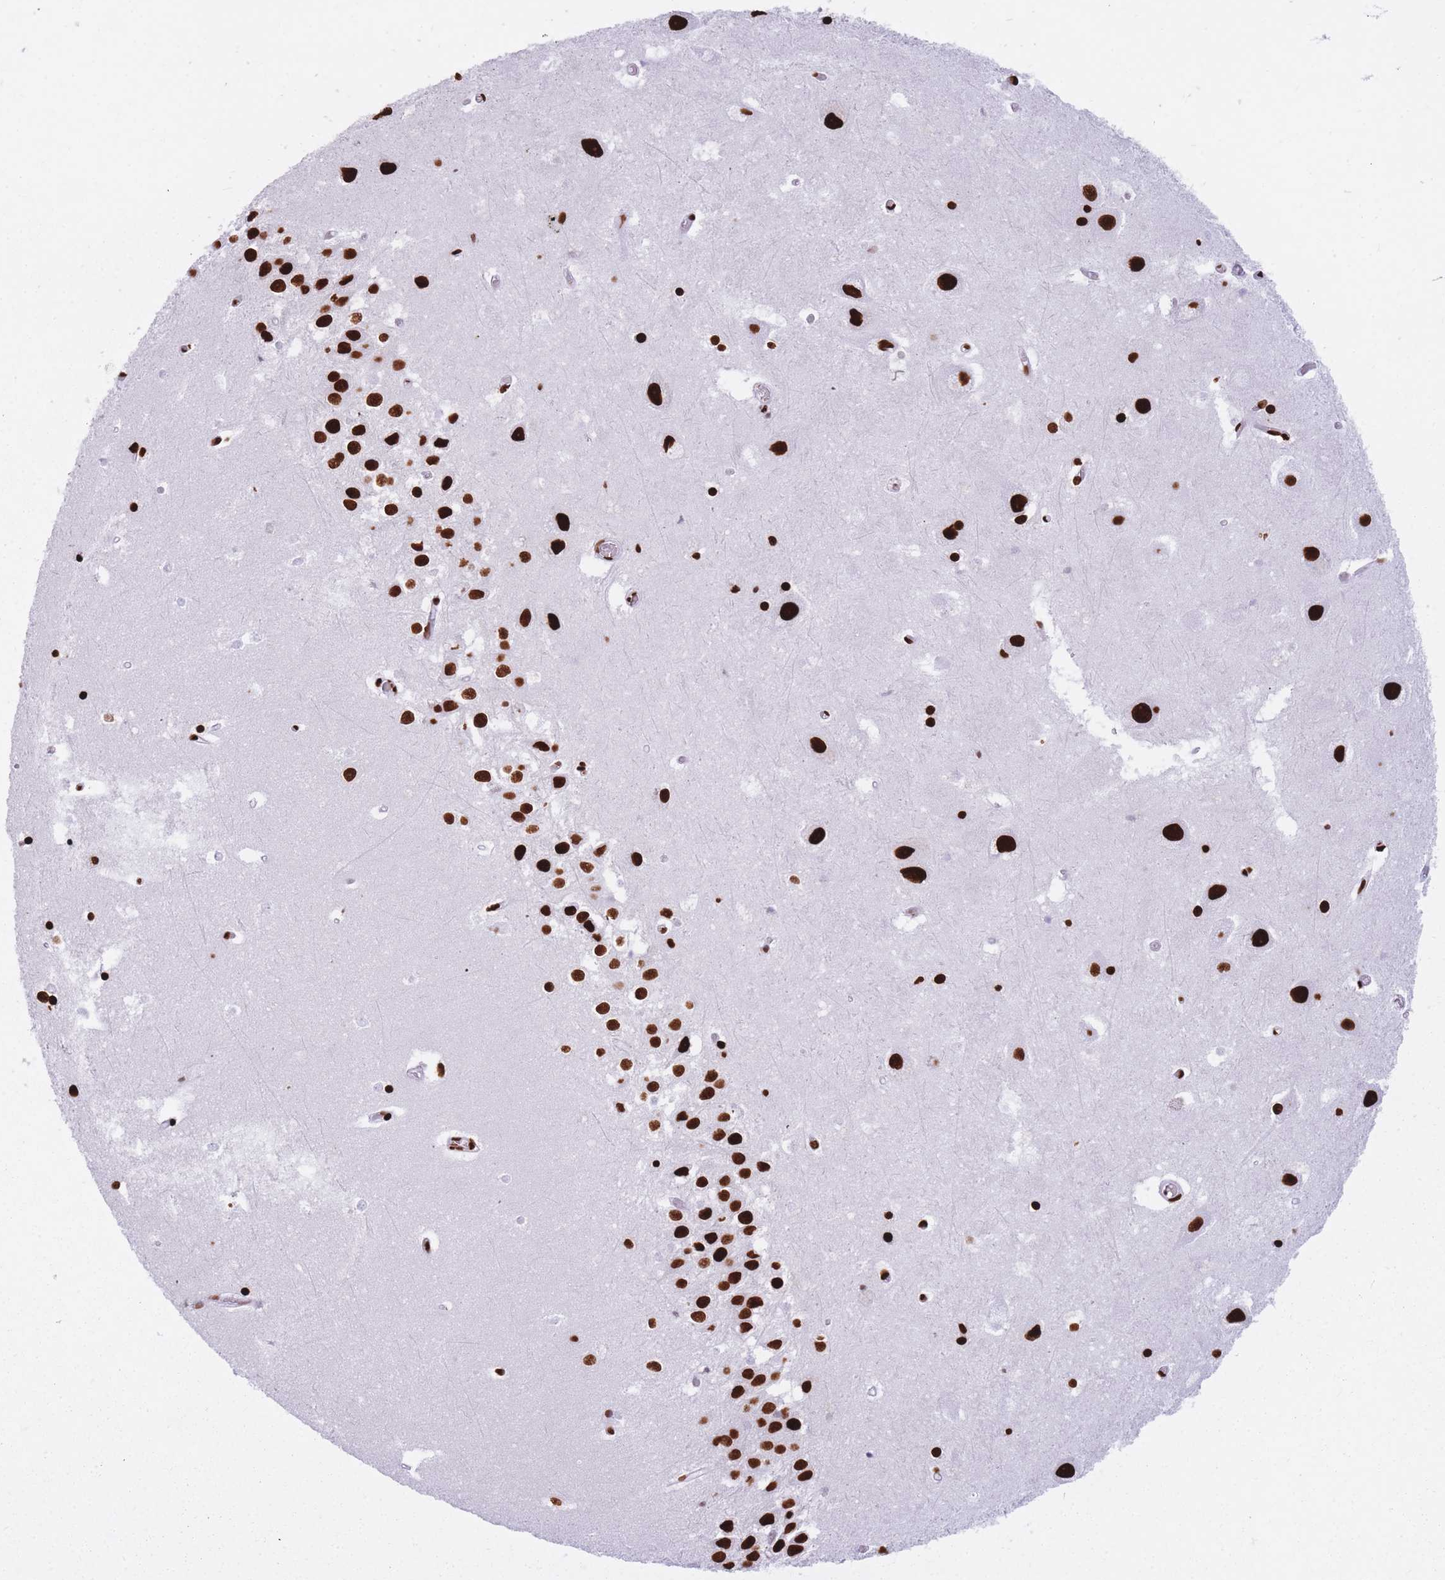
{"staining": {"intensity": "strong", "quantity": ">75%", "location": "nuclear"}, "tissue": "hippocampus", "cell_type": "Glial cells", "image_type": "normal", "snomed": [{"axis": "morphology", "description": "Normal tissue, NOS"}, {"axis": "topography", "description": "Hippocampus"}], "caption": "Glial cells reveal strong nuclear expression in about >75% of cells in benign hippocampus.", "gene": "HNRNPUL1", "patient": {"sex": "female", "age": 52}}